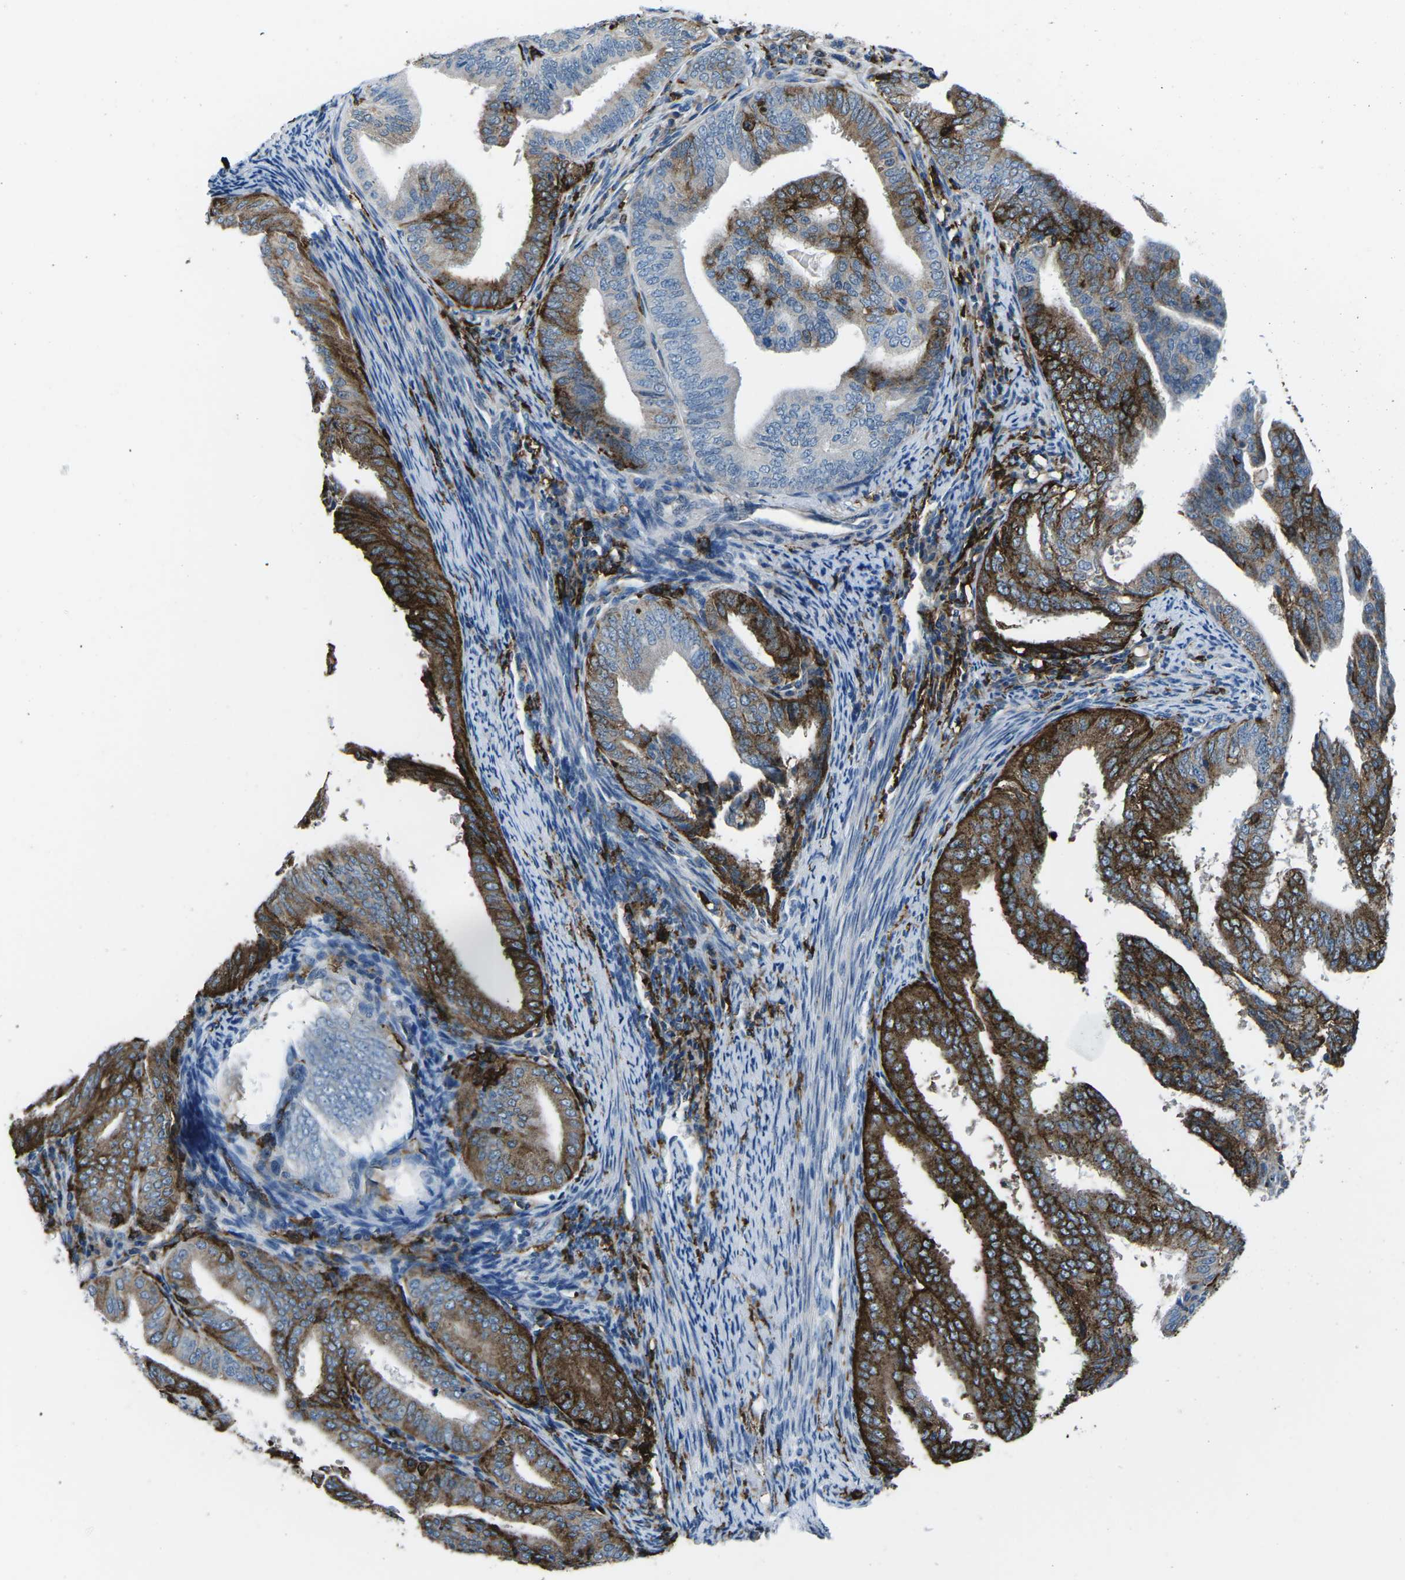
{"staining": {"intensity": "strong", "quantity": "25%-75%", "location": "cytoplasmic/membranous"}, "tissue": "endometrial cancer", "cell_type": "Tumor cells", "image_type": "cancer", "snomed": [{"axis": "morphology", "description": "Adenocarcinoma, NOS"}, {"axis": "topography", "description": "Endometrium"}], "caption": "About 25%-75% of tumor cells in adenocarcinoma (endometrial) reveal strong cytoplasmic/membranous protein staining as visualized by brown immunohistochemical staining.", "gene": "PTPN1", "patient": {"sex": "female", "age": 58}}